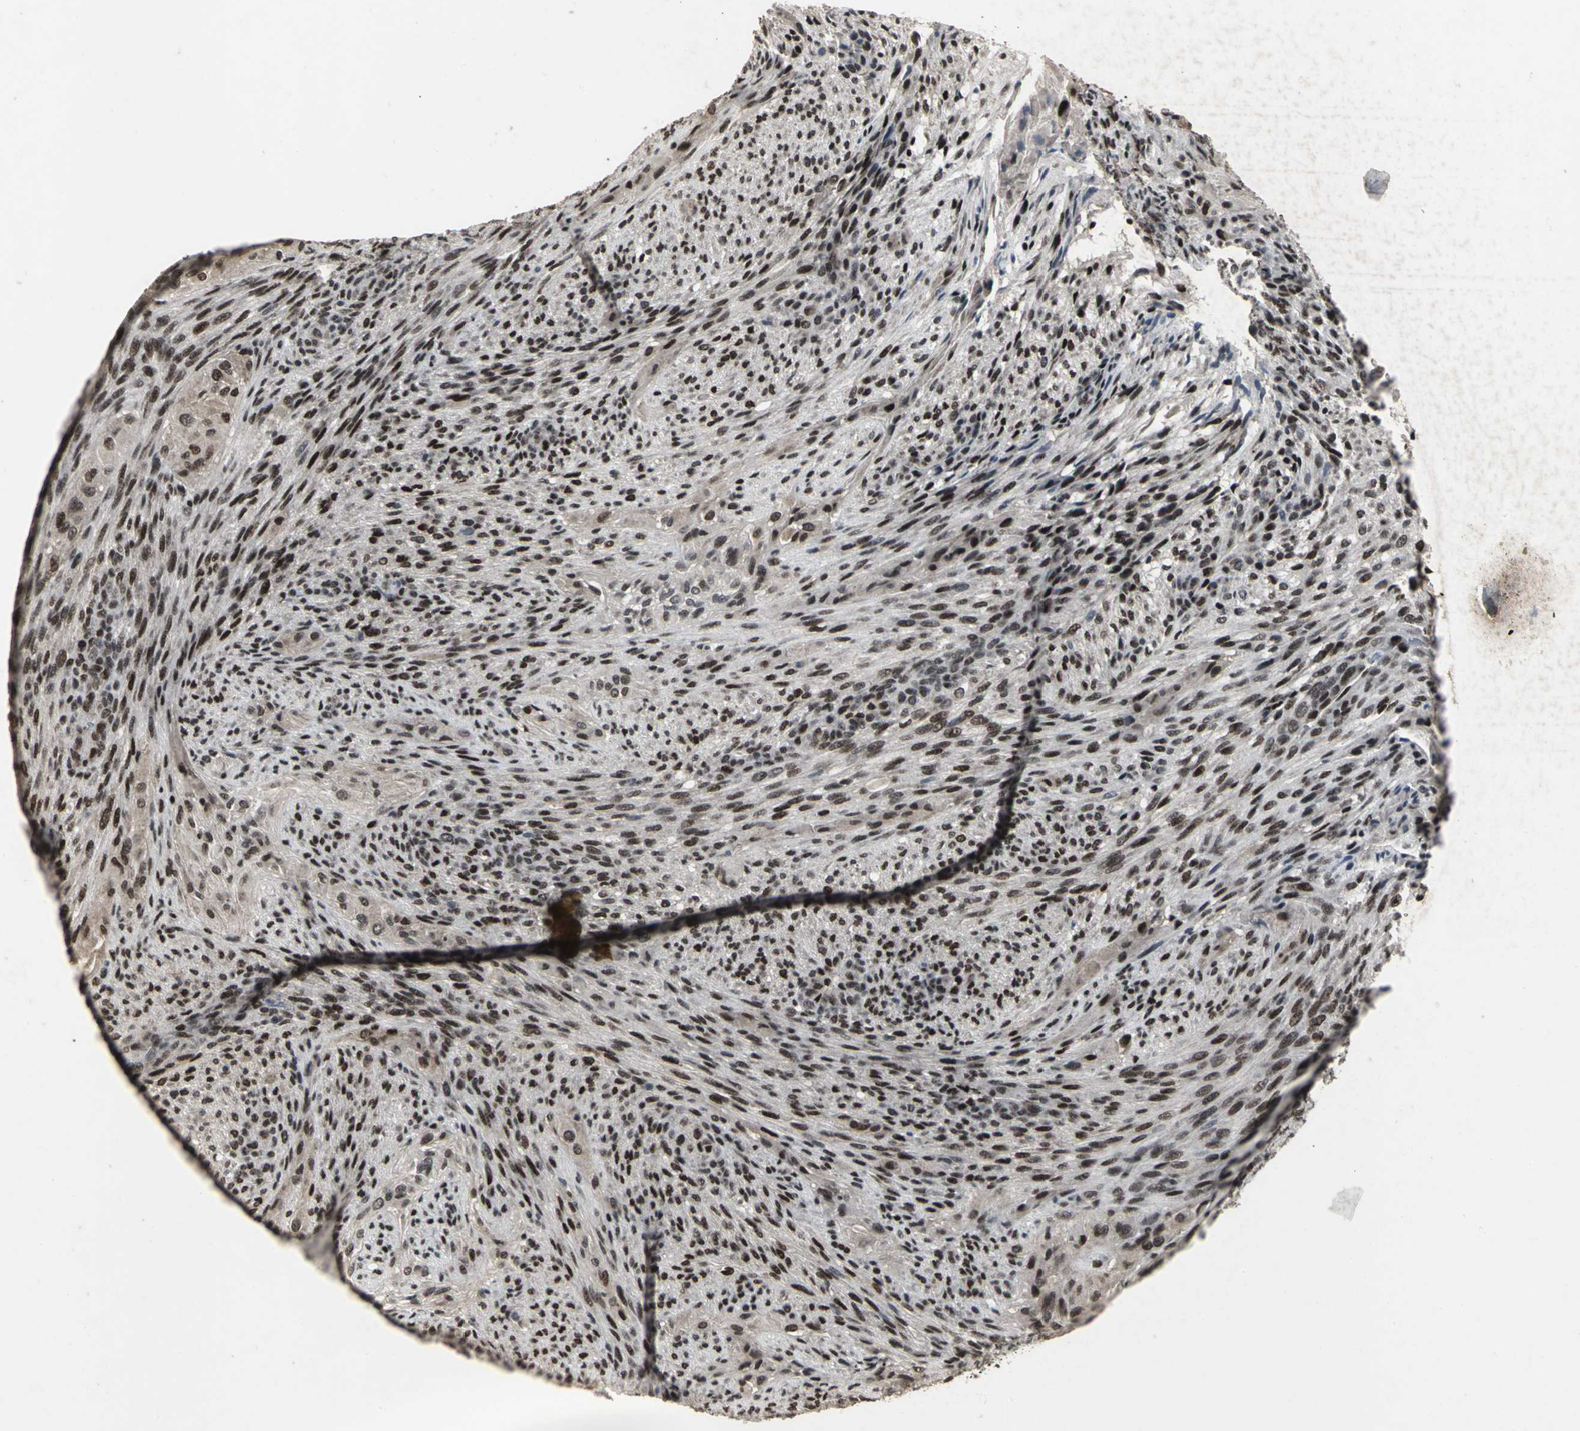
{"staining": {"intensity": "moderate", "quantity": ">75%", "location": "nuclear"}, "tissue": "glioma", "cell_type": "Tumor cells", "image_type": "cancer", "snomed": [{"axis": "morphology", "description": "Glioma, malignant, High grade"}, {"axis": "topography", "description": "Cerebral cortex"}], "caption": "Immunohistochemistry photomicrograph of neoplastic tissue: malignant high-grade glioma stained using IHC exhibits medium levels of moderate protein expression localized specifically in the nuclear of tumor cells, appearing as a nuclear brown color.", "gene": "SRF", "patient": {"sex": "female", "age": 55}}